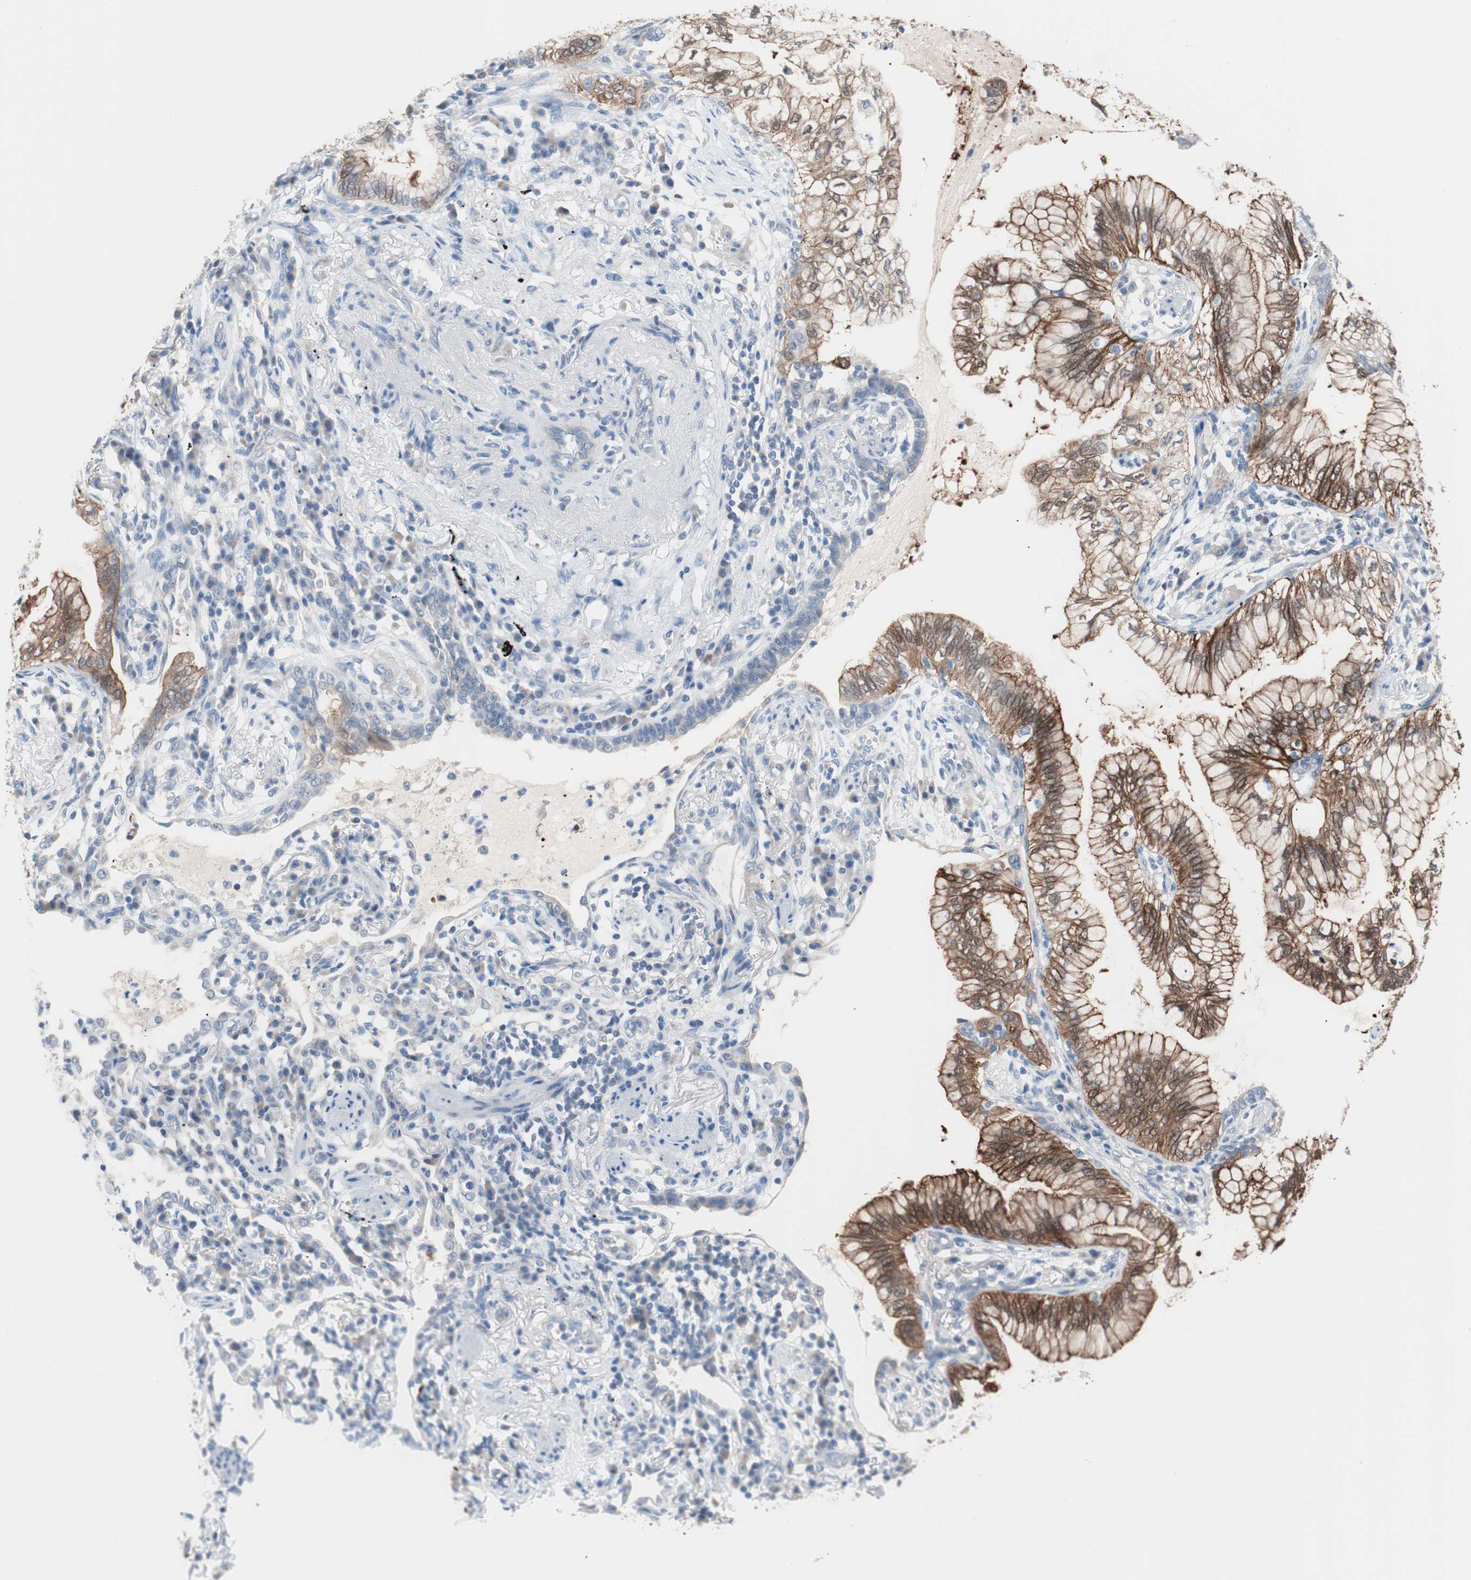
{"staining": {"intensity": "strong", "quantity": ">75%", "location": "cytoplasmic/membranous"}, "tissue": "lung cancer", "cell_type": "Tumor cells", "image_type": "cancer", "snomed": [{"axis": "morphology", "description": "Adenocarcinoma, NOS"}, {"axis": "topography", "description": "Lung"}], "caption": "IHC (DAB (3,3'-diaminobenzidine)) staining of human adenocarcinoma (lung) demonstrates strong cytoplasmic/membranous protein staining in approximately >75% of tumor cells. The protein is stained brown, and the nuclei are stained in blue (DAB (3,3'-diaminobenzidine) IHC with brightfield microscopy, high magnification).", "gene": "VIL1", "patient": {"sex": "female", "age": 70}}